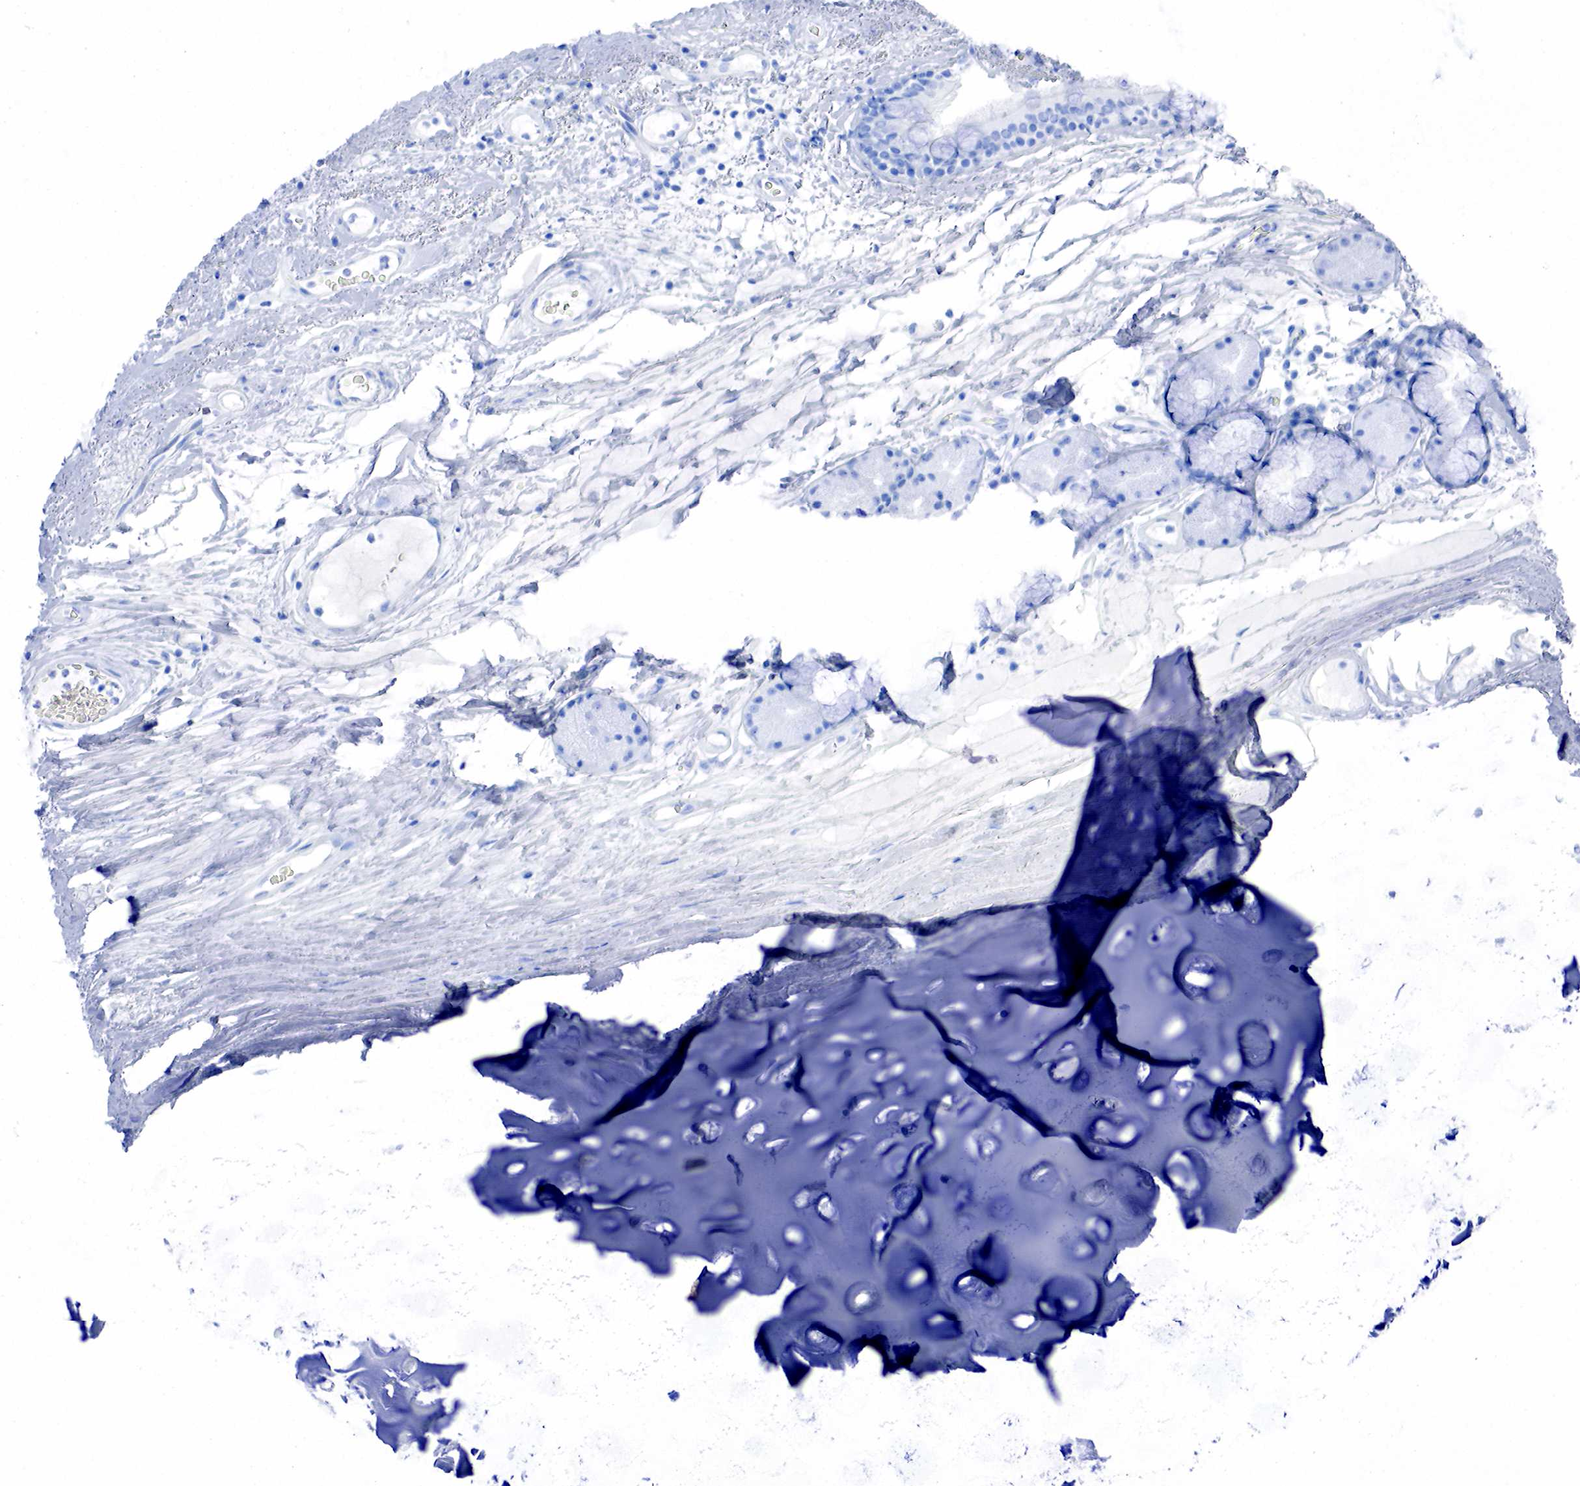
{"staining": {"intensity": "negative", "quantity": "none", "location": "none"}, "tissue": "bronchus", "cell_type": "Respiratory epithelial cells", "image_type": "normal", "snomed": [{"axis": "morphology", "description": "Normal tissue, NOS"}, {"axis": "topography", "description": "Cartilage tissue"}], "caption": "DAB (3,3'-diaminobenzidine) immunohistochemical staining of benign bronchus displays no significant staining in respiratory epithelial cells. (DAB (3,3'-diaminobenzidine) immunohistochemistry (IHC), high magnification).", "gene": "PTH", "patient": {"sex": "female", "age": 63}}